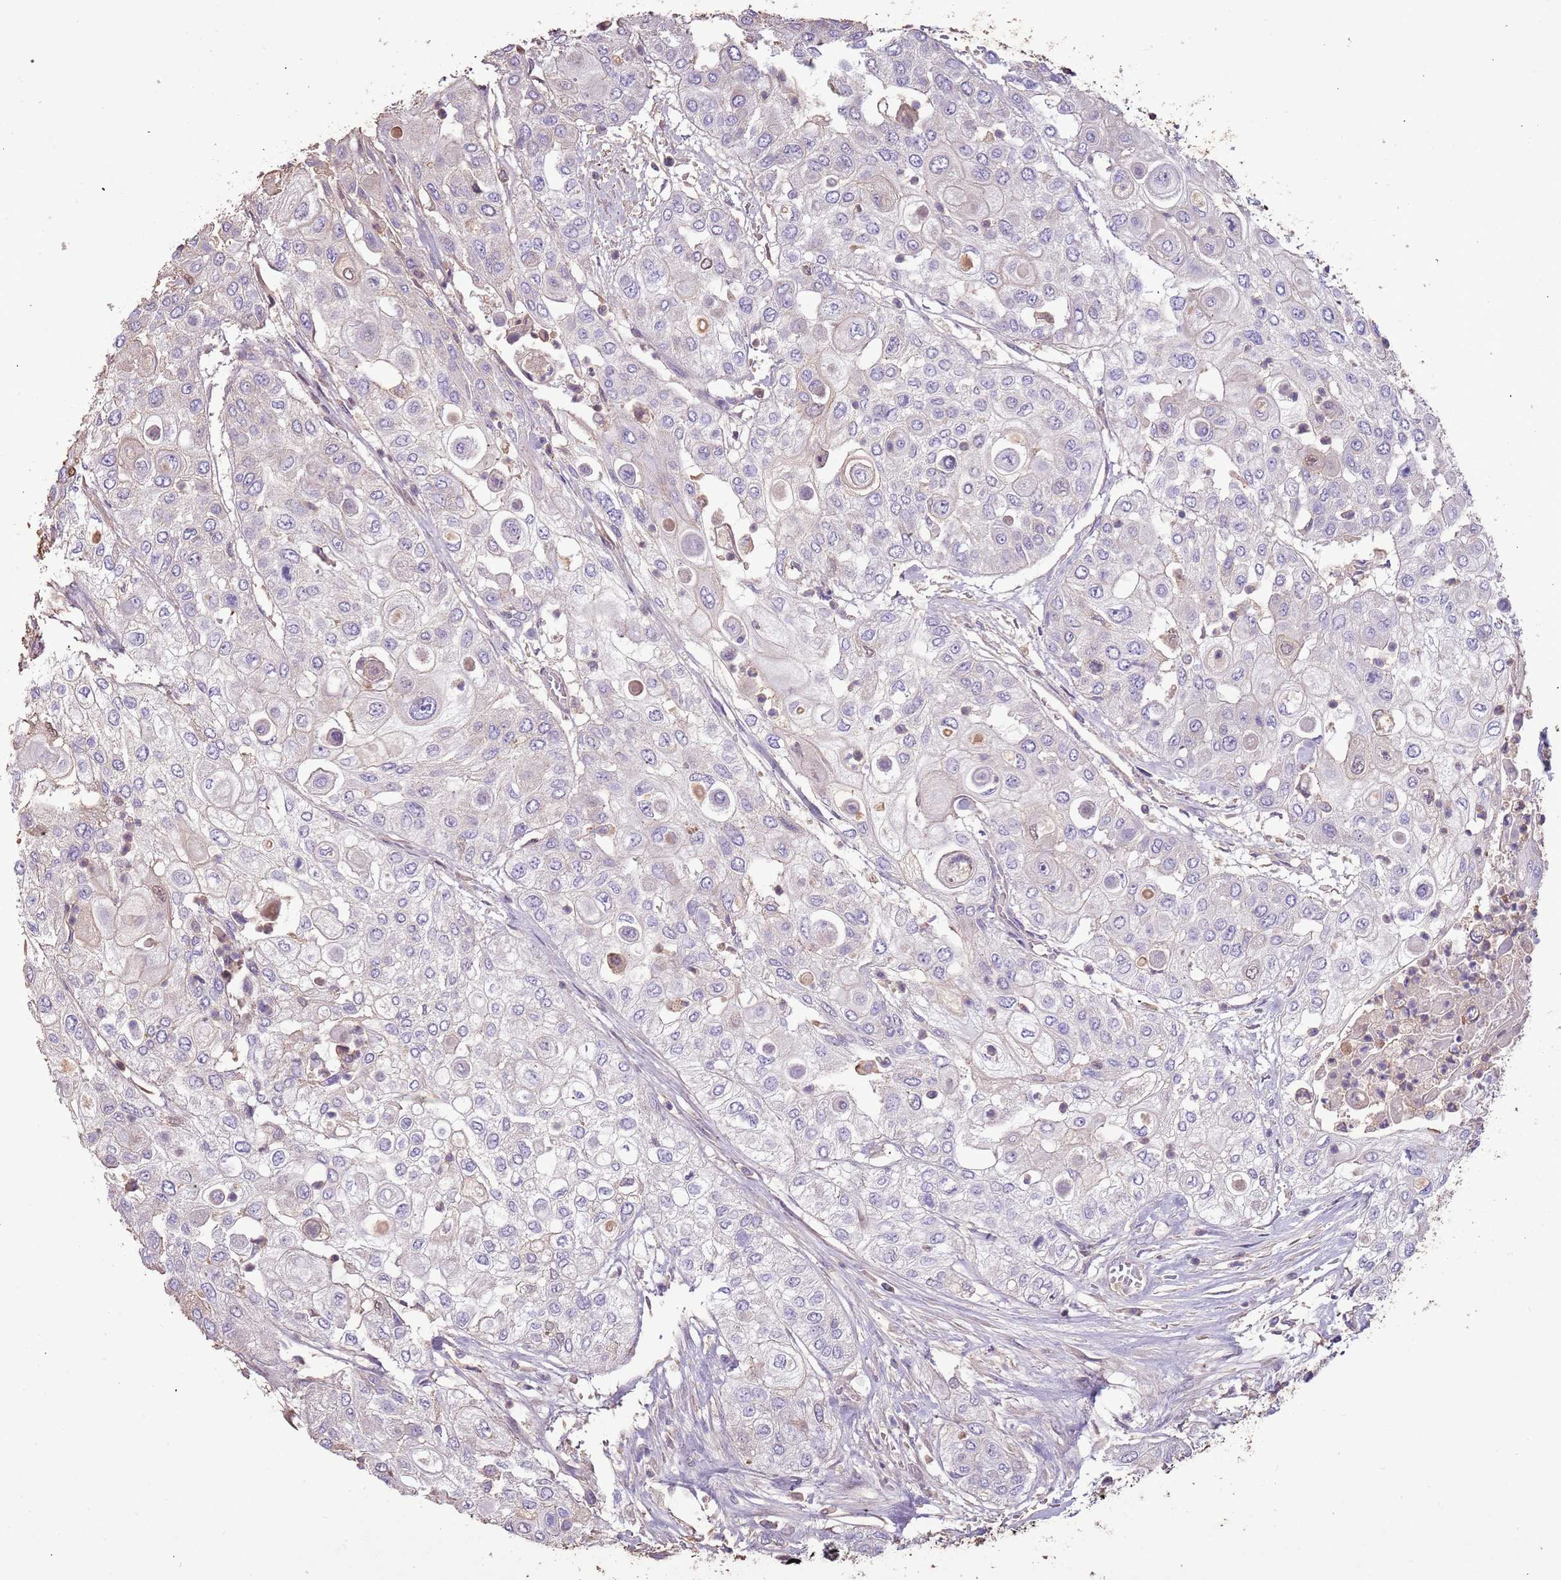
{"staining": {"intensity": "negative", "quantity": "none", "location": "none"}, "tissue": "urothelial cancer", "cell_type": "Tumor cells", "image_type": "cancer", "snomed": [{"axis": "morphology", "description": "Urothelial carcinoma, High grade"}, {"axis": "topography", "description": "Urinary bladder"}], "caption": "Histopathology image shows no protein expression in tumor cells of urothelial carcinoma (high-grade) tissue. The staining was performed using DAB to visualize the protein expression in brown, while the nuclei were stained in blue with hematoxylin (Magnification: 20x).", "gene": "FECH", "patient": {"sex": "female", "age": 79}}